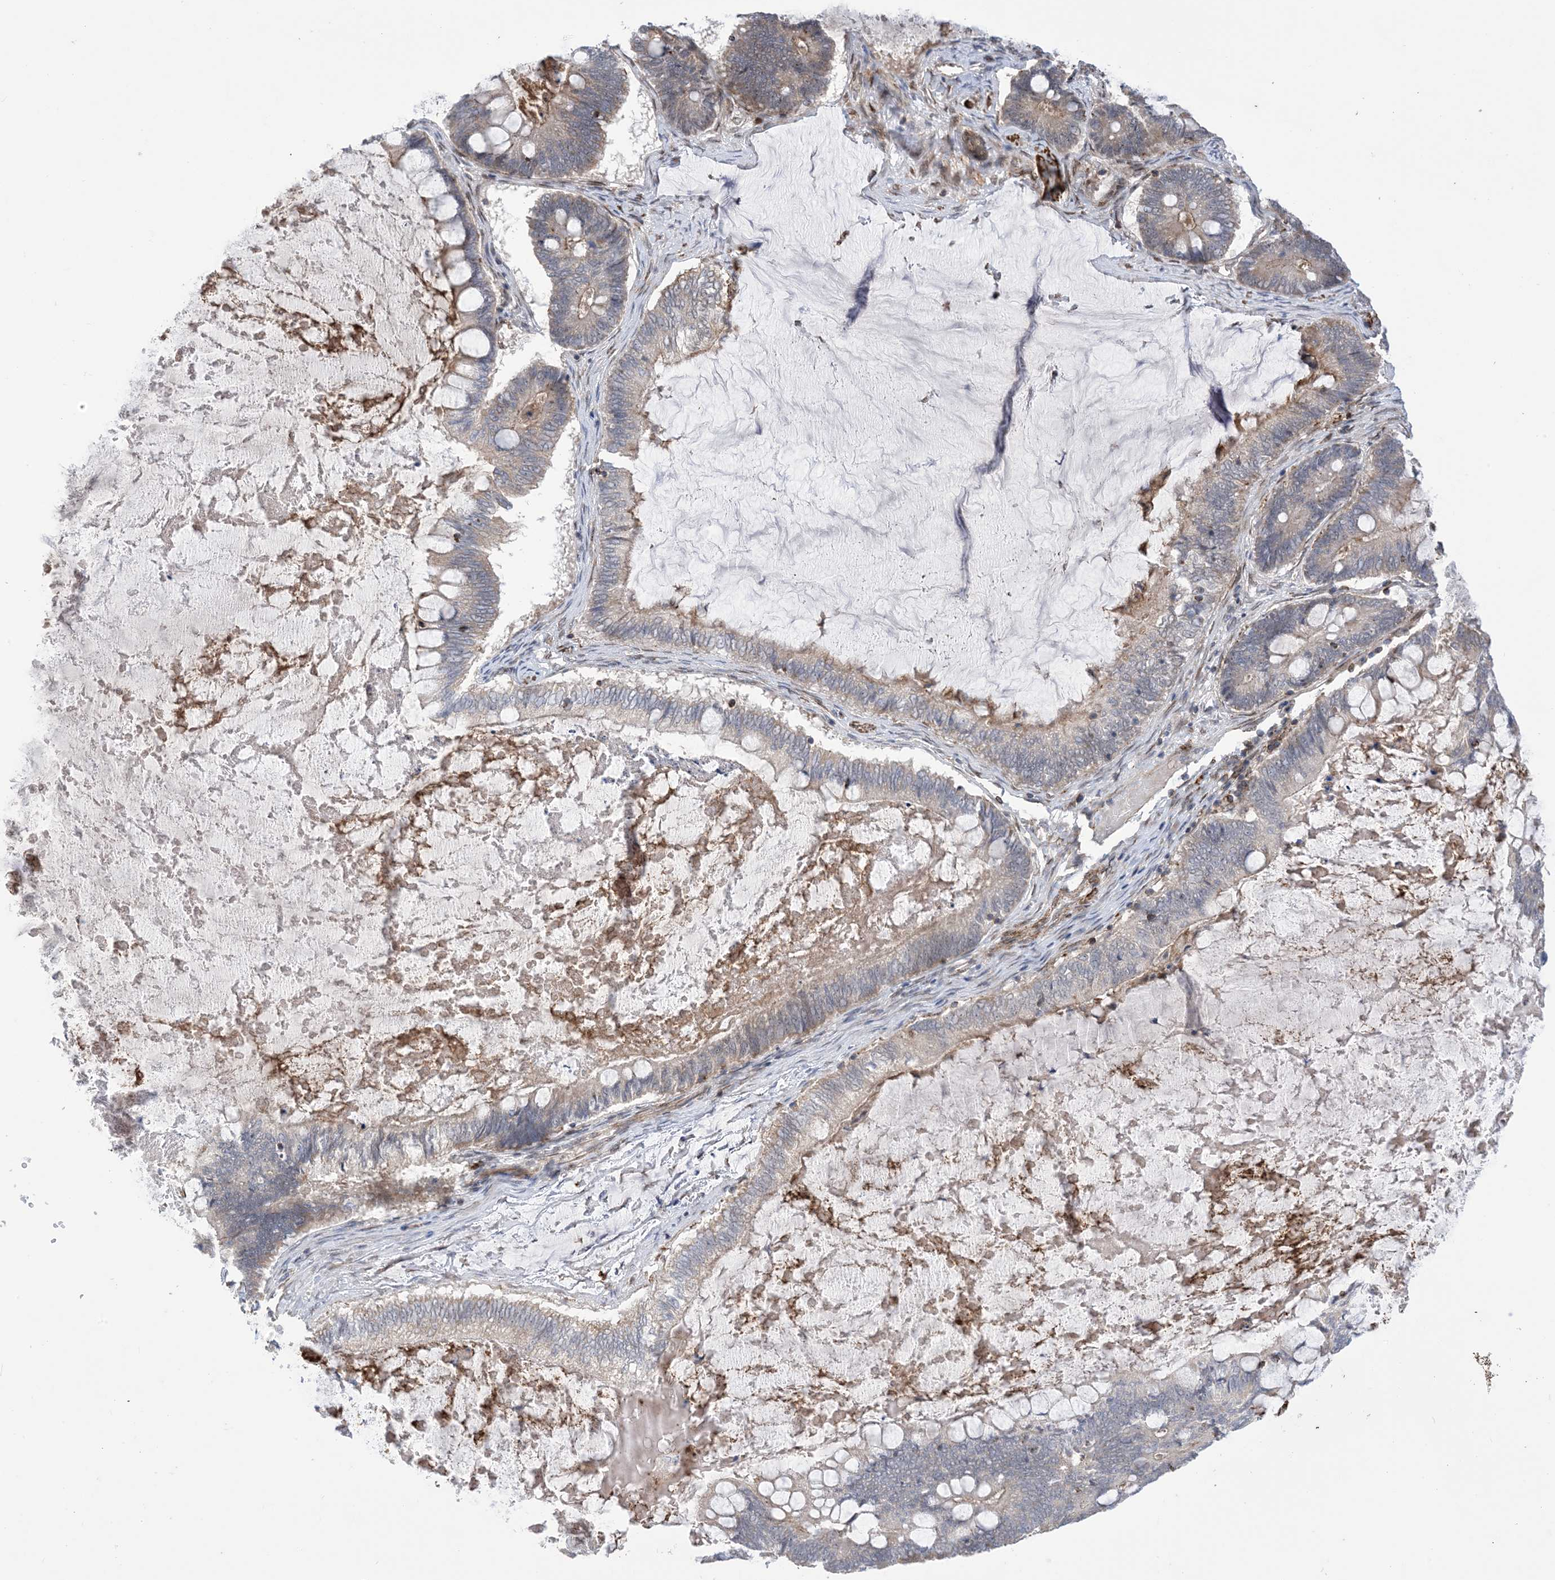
{"staining": {"intensity": "negative", "quantity": "none", "location": "none"}, "tissue": "ovarian cancer", "cell_type": "Tumor cells", "image_type": "cancer", "snomed": [{"axis": "morphology", "description": "Cystadenocarcinoma, mucinous, NOS"}, {"axis": "topography", "description": "Ovary"}], "caption": "Immunohistochemical staining of ovarian mucinous cystadenocarcinoma shows no significant staining in tumor cells.", "gene": "ZNF8", "patient": {"sex": "female", "age": 61}}